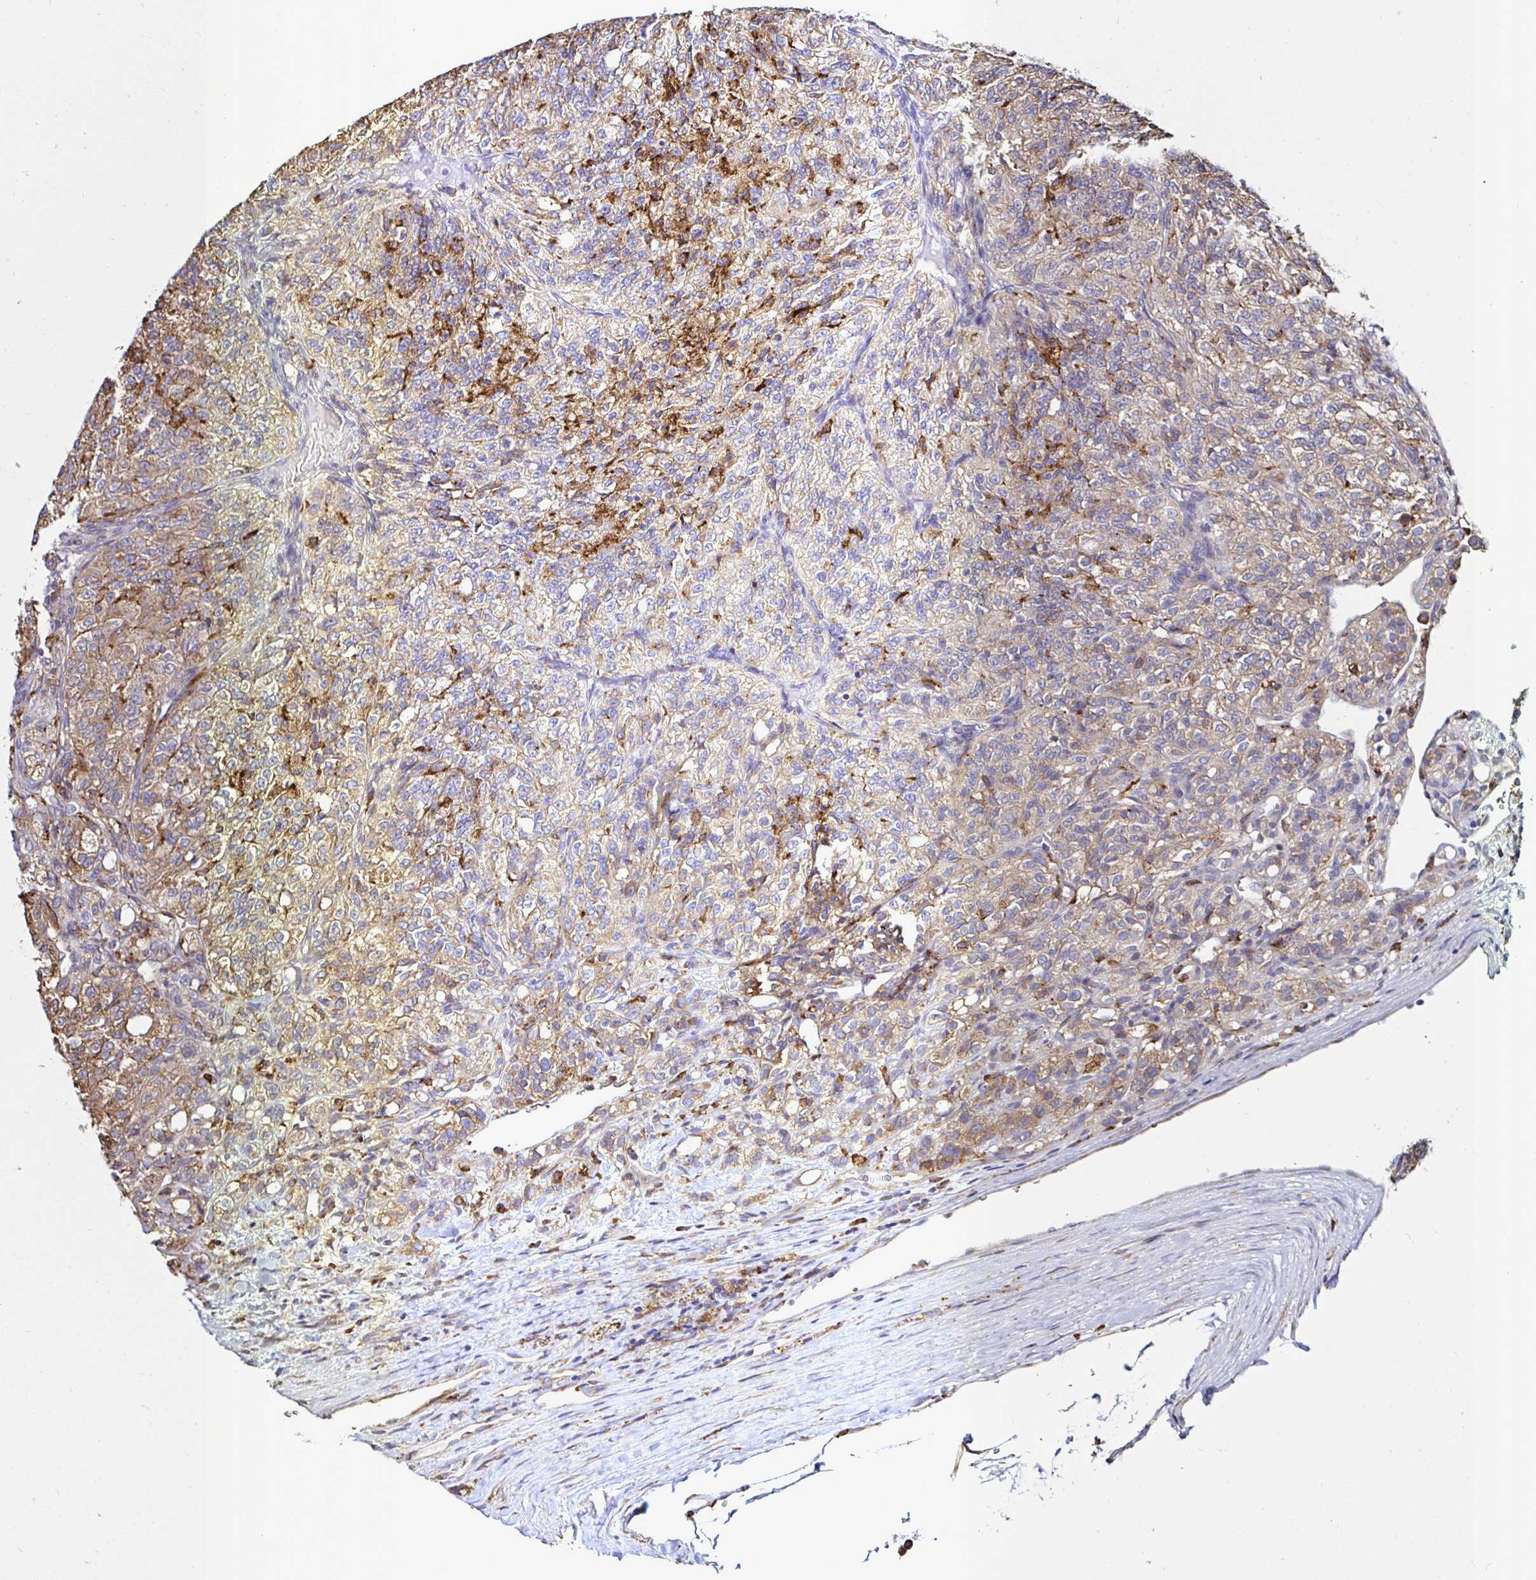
{"staining": {"intensity": "moderate", "quantity": ">75%", "location": "cytoplasmic/membranous"}, "tissue": "renal cancer", "cell_type": "Tumor cells", "image_type": "cancer", "snomed": [{"axis": "morphology", "description": "Adenocarcinoma, NOS"}, {"axis": "topography", "description": "Kidney"}], "caption": "IHC histopathology image of renal adenocarcinoma stained for a protein (brown), which shows medium levels of moderate cytoplasmic/membranous positivity in about >75% of tumor cells.", "gene": "MSR1", "patient": {"sex": "female", "age": 63}}